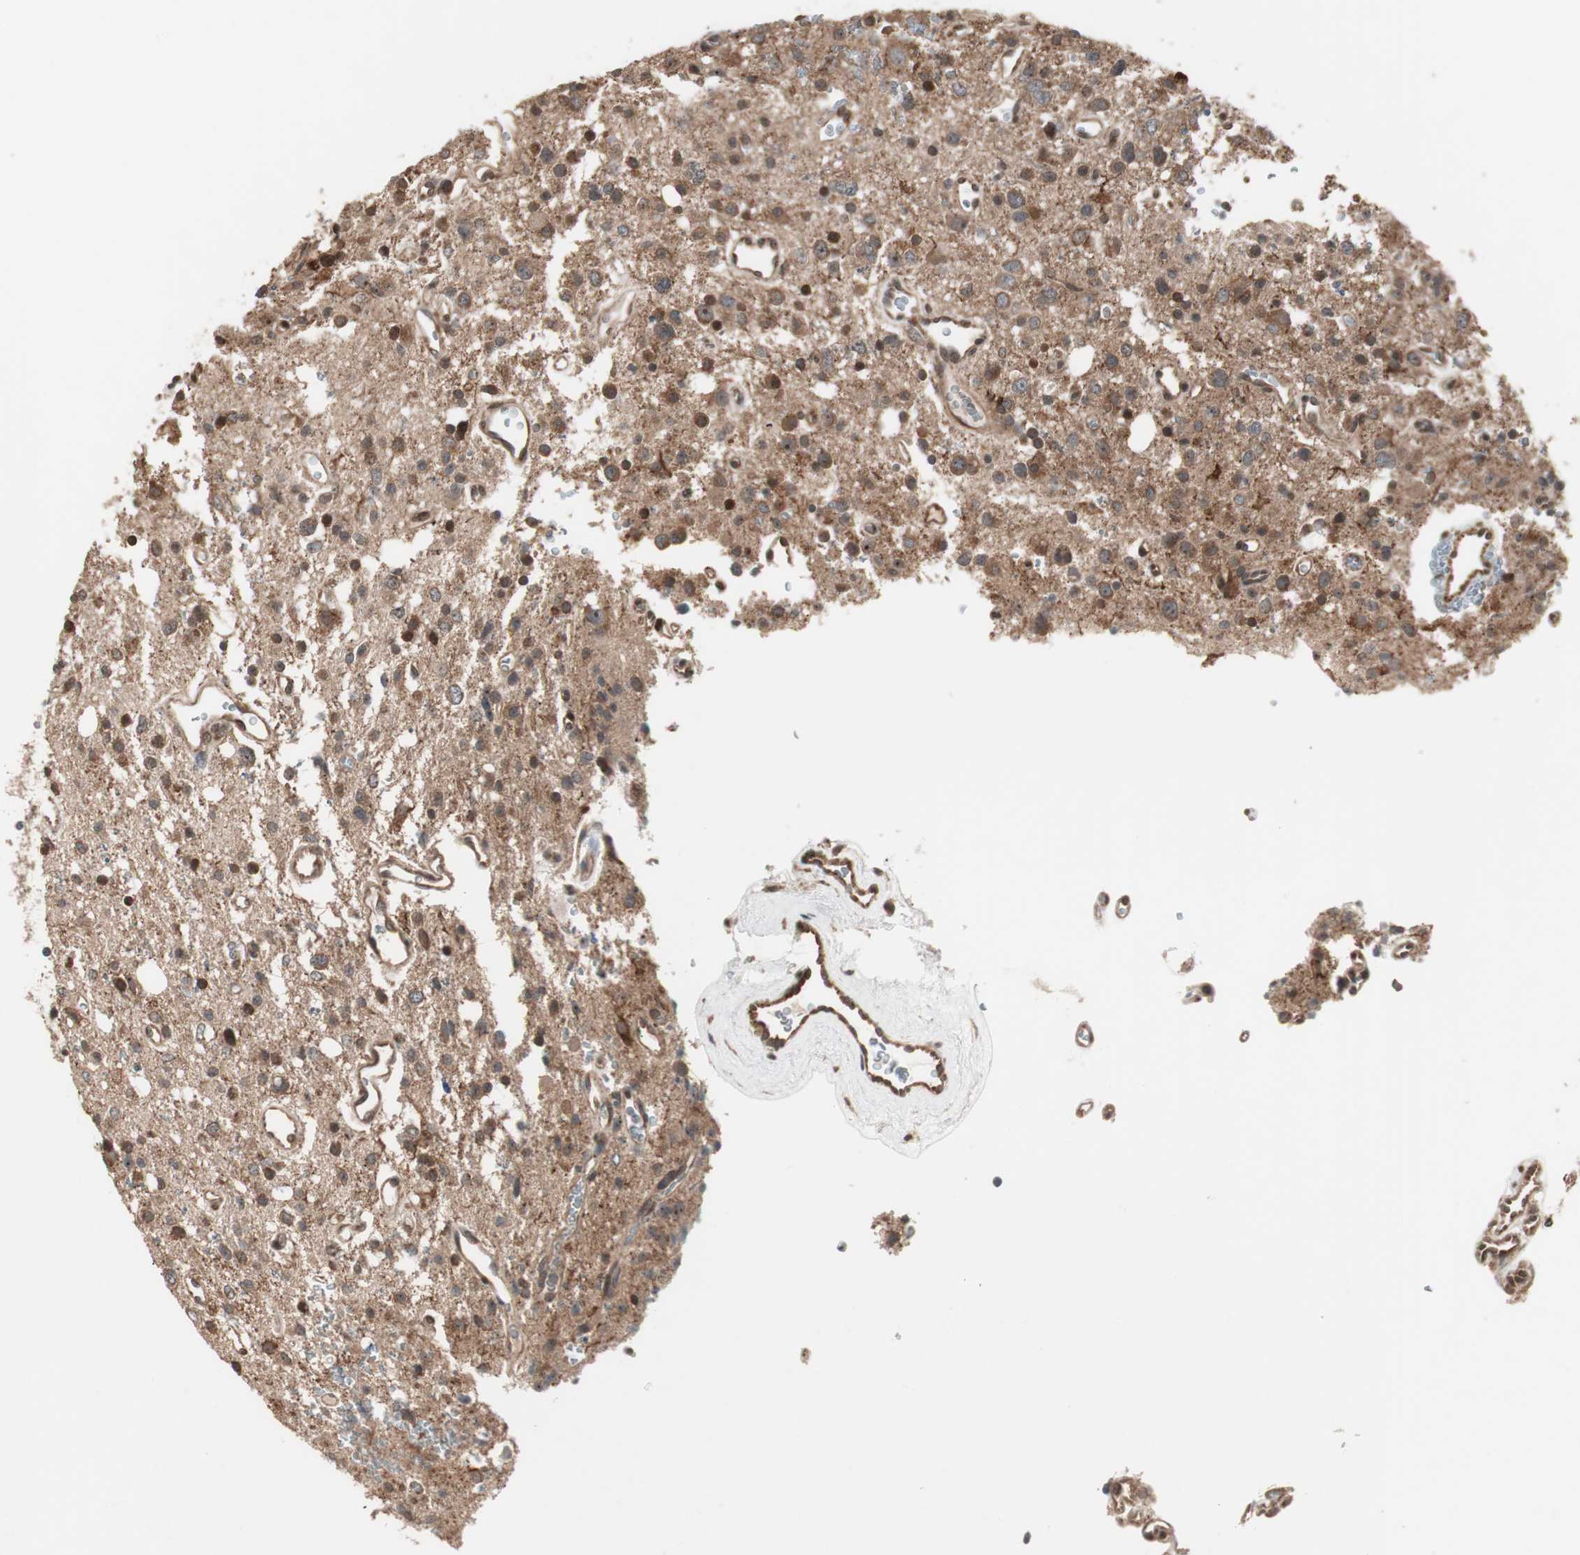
{"staining": {"intensity": "strong", "quantity": ">75%", "location": "cytoplasmic/membranous"}, "tissue": "glioma", "cell_type": "Tumor cells", "image_type": "cancer", "snomed": [{"axis": "morphology", "description": "Glioma, malignant, High grade"}, {"axis": "topography", "description": "Brain"}], "caption": "Immunohistochemistry (DAB) staining of human high-grade glioma (malignant) reveals strong cytoplasmic/membranous protein positivity in approximately >75% of tumor cells.", "gene": "FBXO5", "patient": {"sex": "male", "age": 47}}